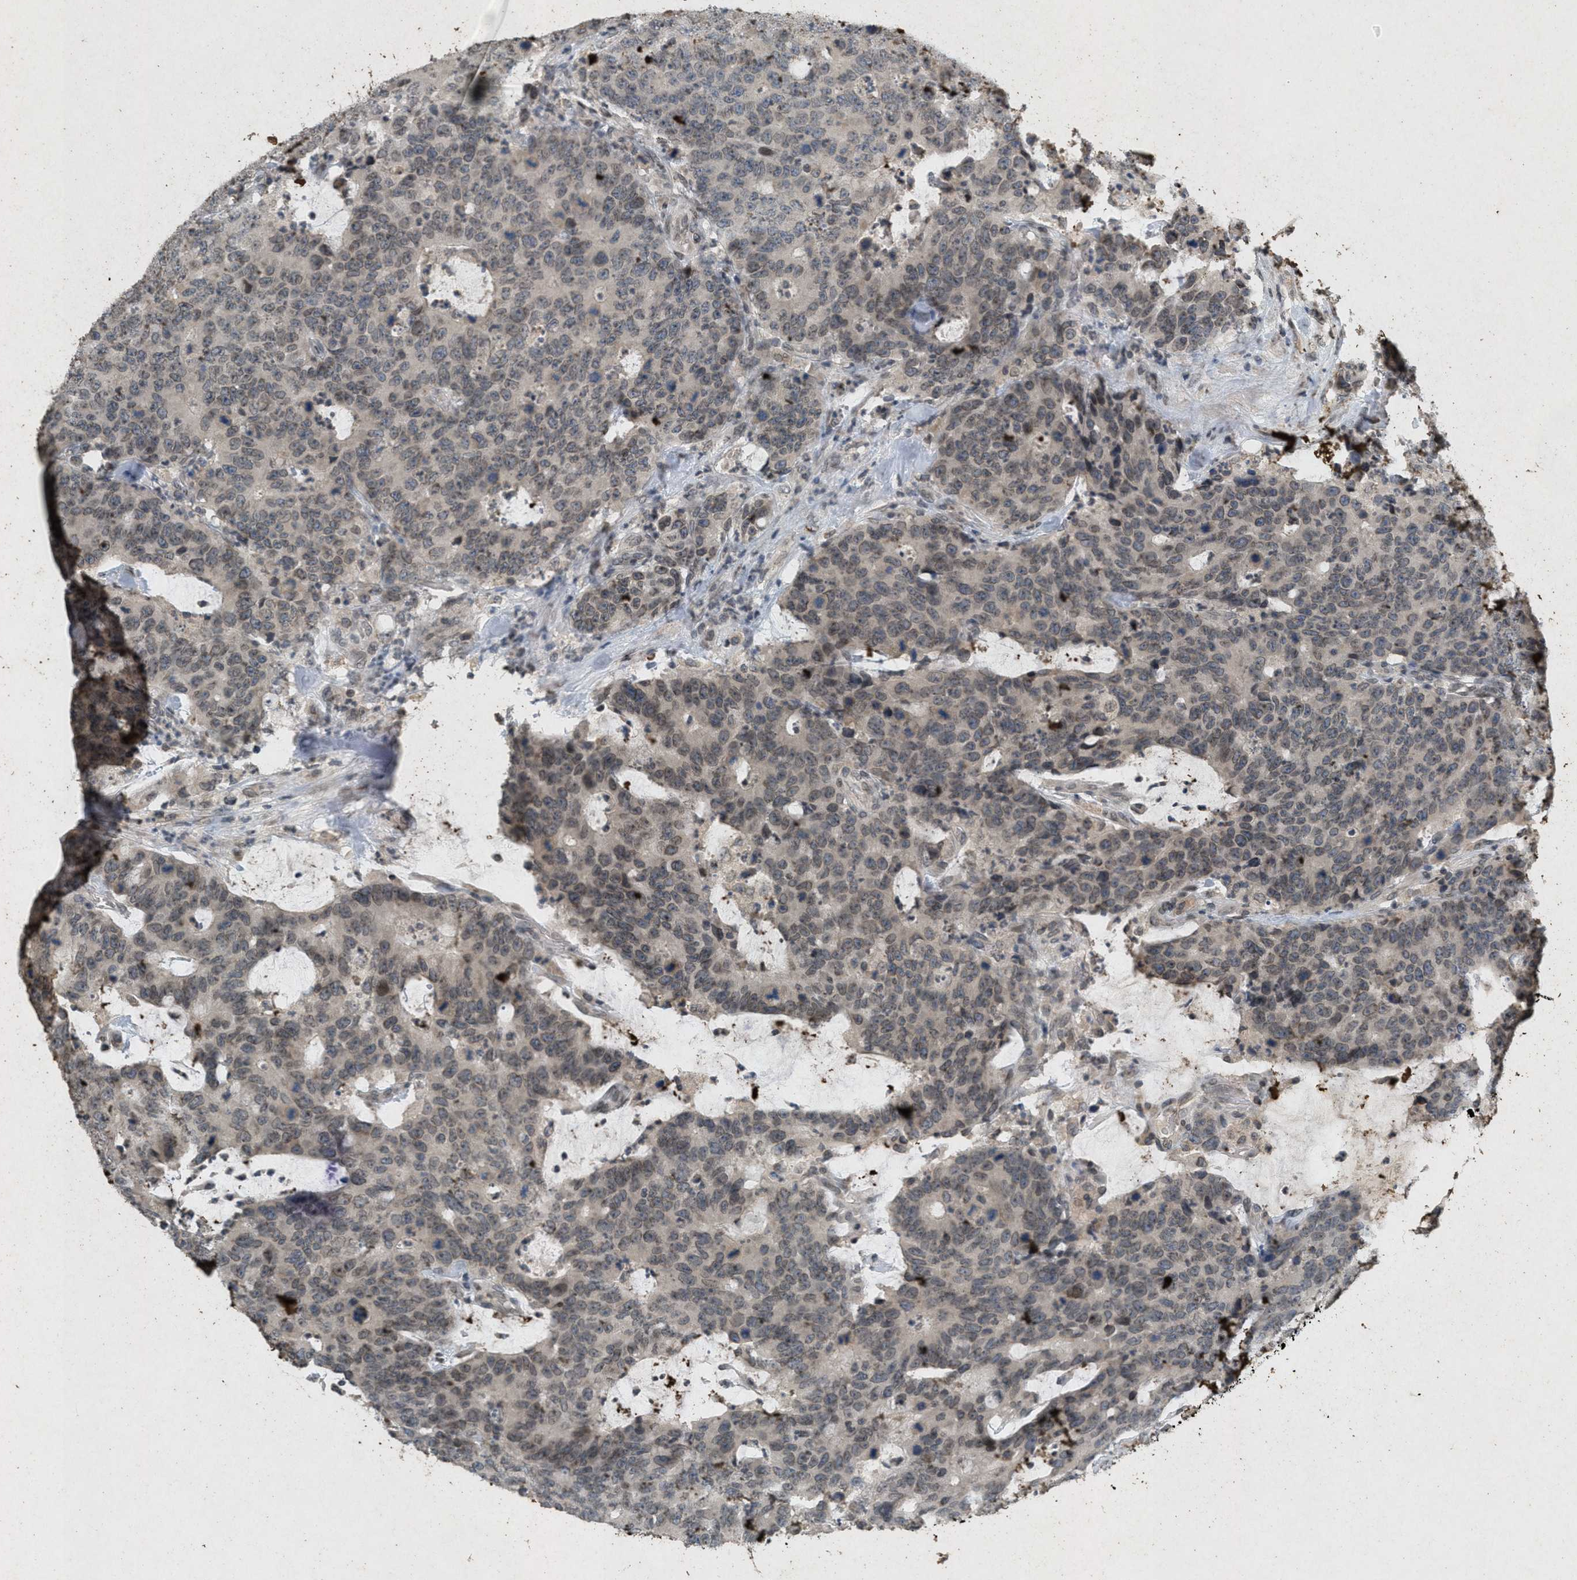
{"staining": {"intensity": "moderate", "quantity": ">75%", "location": "cytoplasmic/membranous,nuclear"}, "tissue": "colorectal cancer", "cell_type": "Tumor cells", "image_type": "cancer", "snomed": [{"axis": "morphology", "description": "Adenocarcinoma, NOS"}, {"axis": "topography", "description": "Colon"}], "caption": "Protein staining by IHC shows moderate cytoplasmic/membranous and nuclear staining in about >75% of tumor cells in colorectal cancer.", "gene": "ABHD6", "patient": {"sex": "female", "age": 86}}